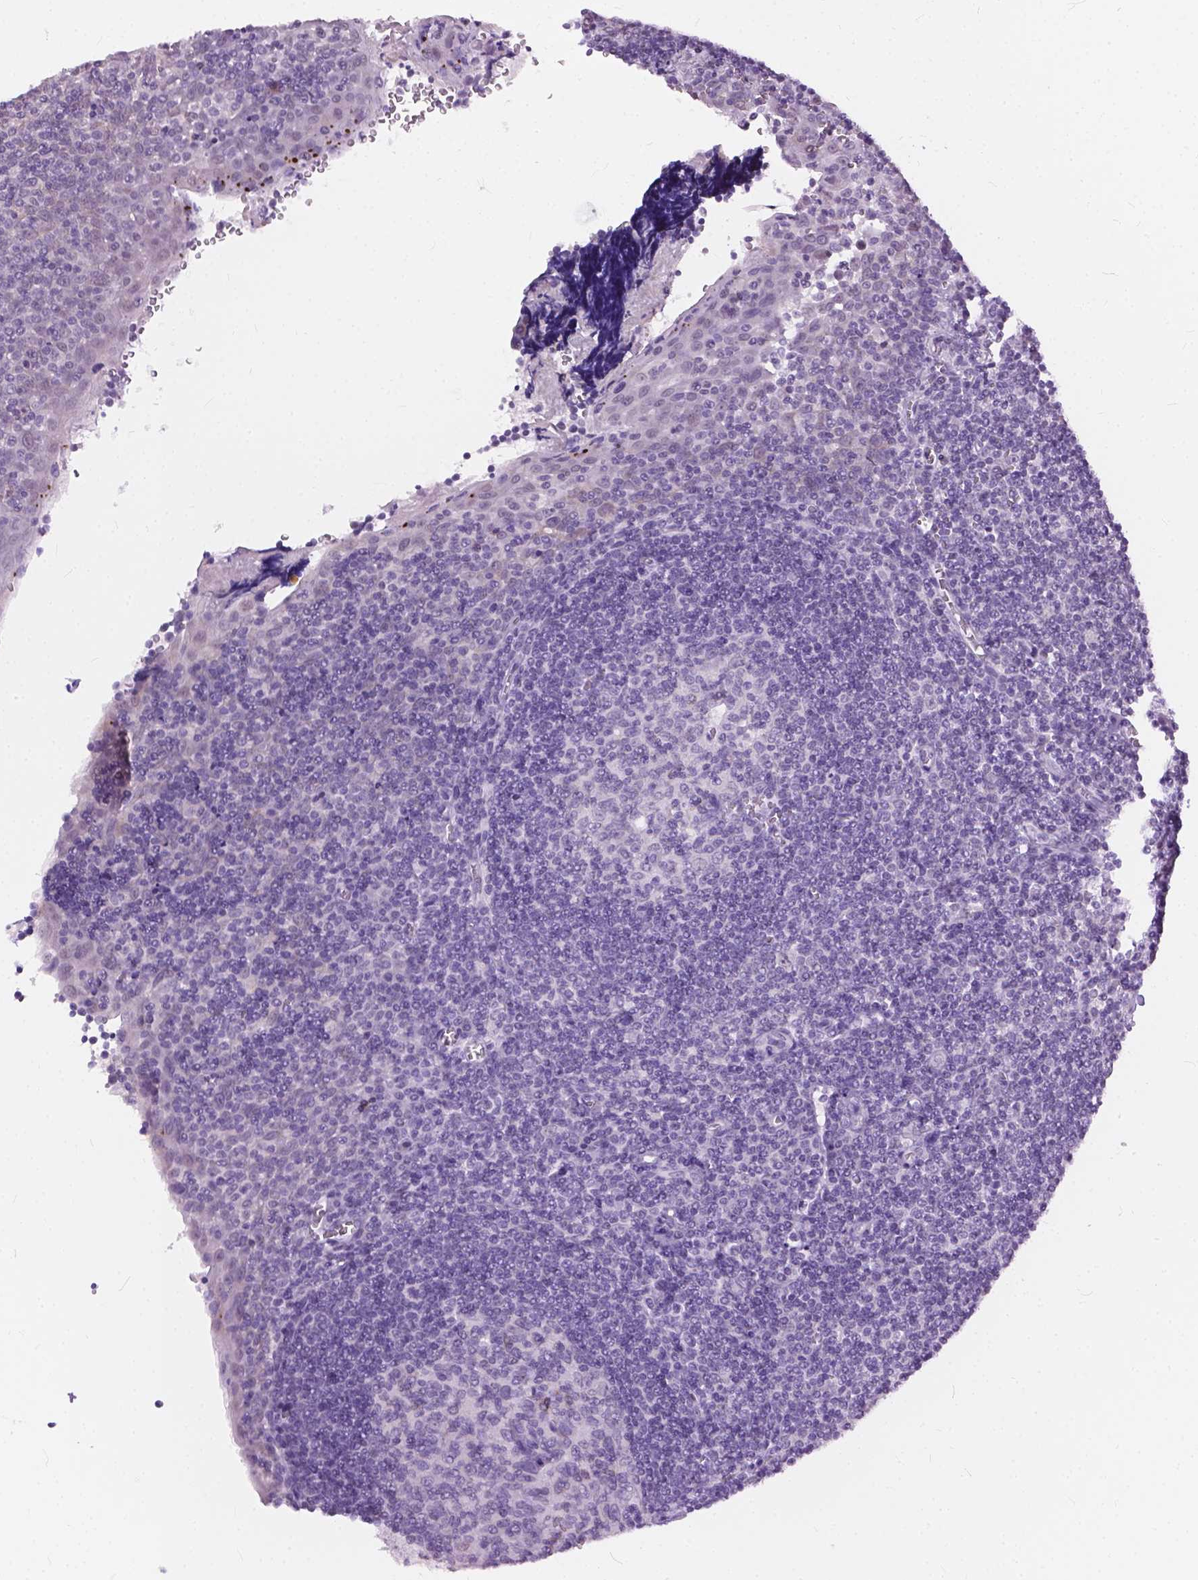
{"staining": {"intensity": "negative", "quantity": "none", "location": "none"}, "tissue": "tonsil", "cell_type": "Germinal center cells", "image_type": "normal", "snomed": [{"axis": "morphology", "description": "Normal tissue, NOS"}, {"axis": "morphology", "description": "Inflammation, NOS"}, {"axis": "topography", "description": "Tonsil"}], "caption": "IHC photomicrograph of unremarkable human tonsil stained for a protein (brown), which displays no positivity in germinal center cells.", "gene": "GPR37L1", "patient": {"sex": "female", "age": 31}}